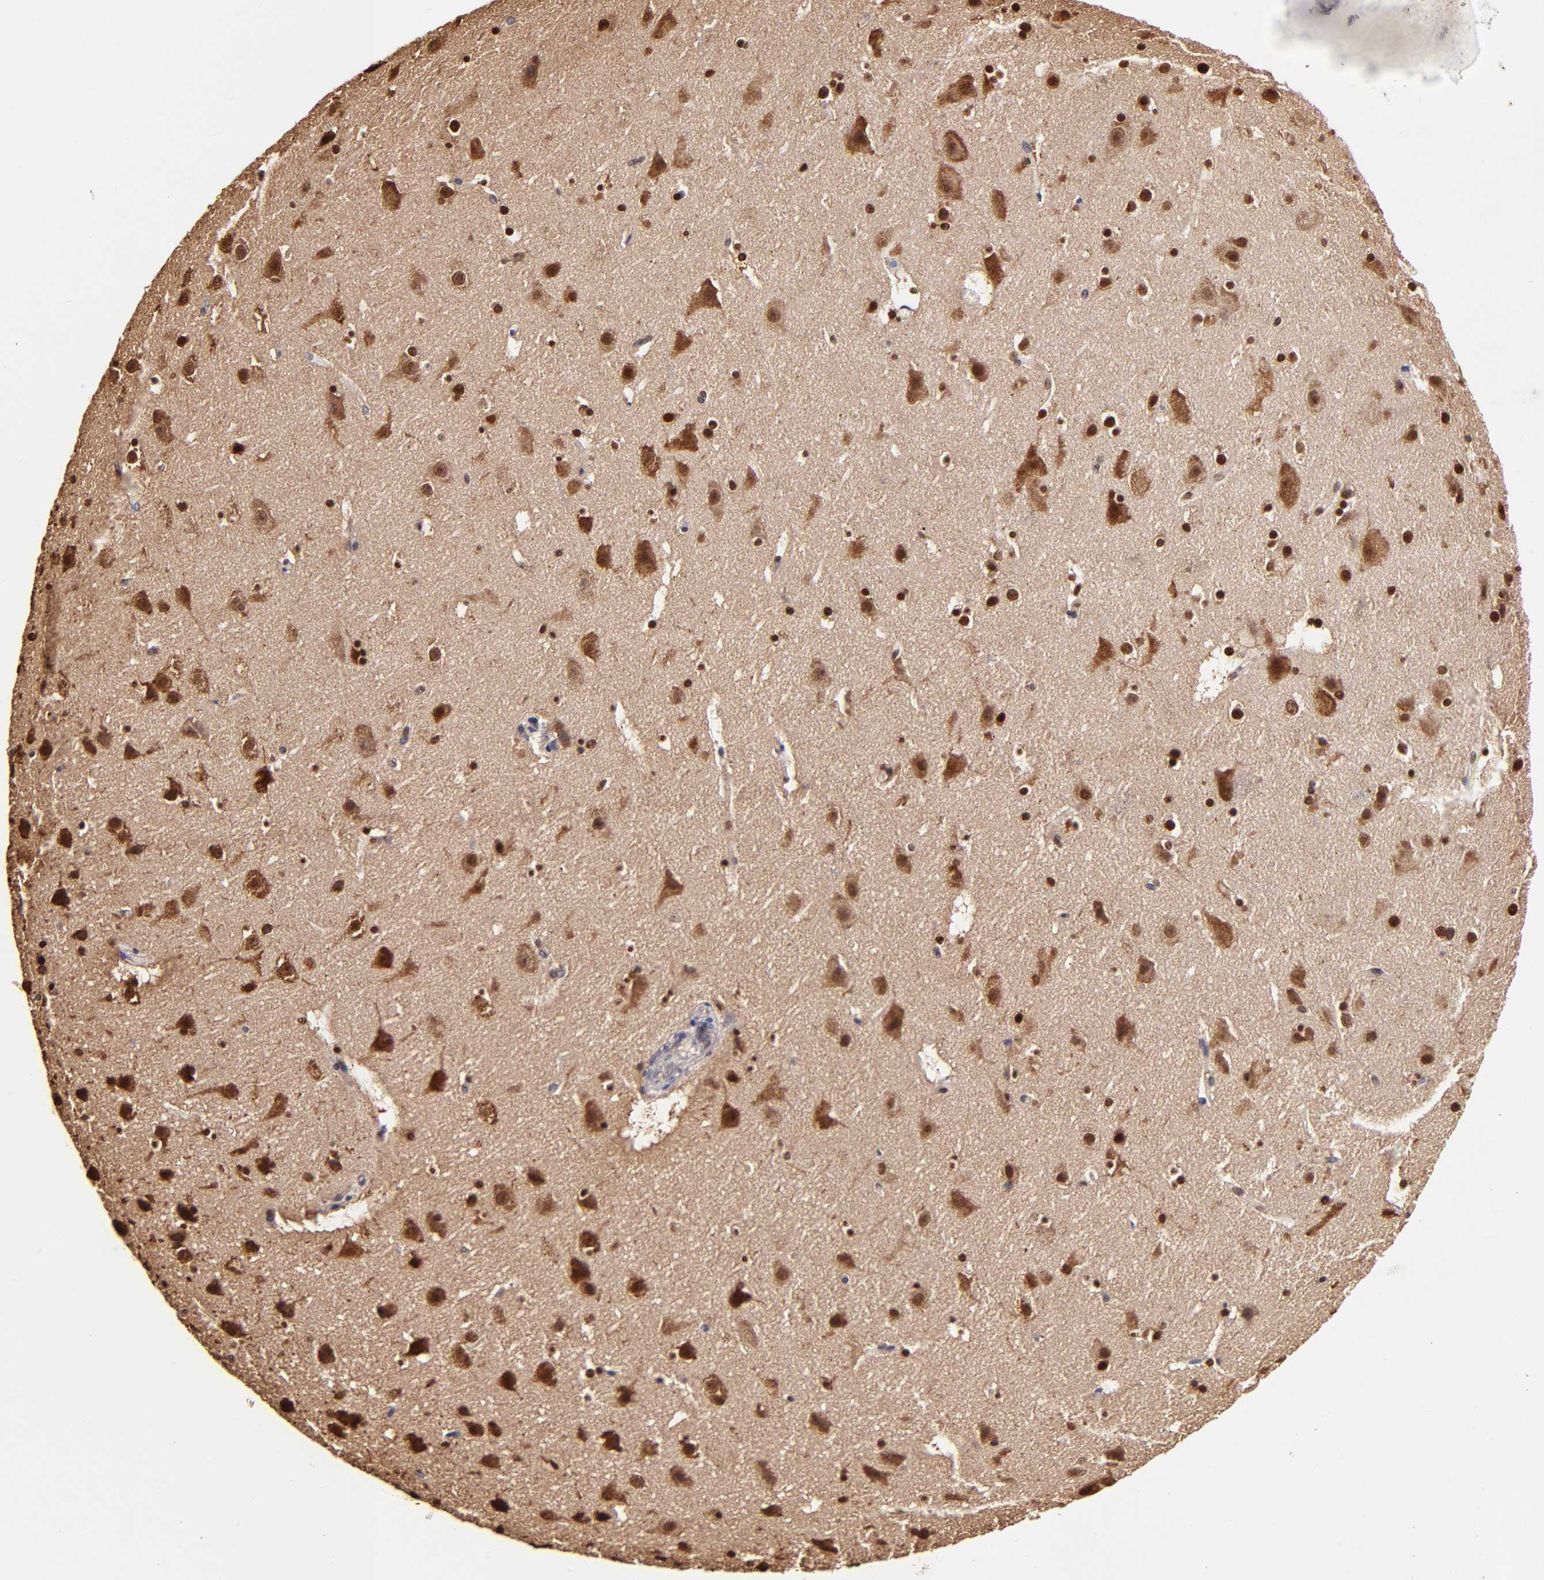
{"staining": {"intensity": "moderate", "quantity": ">75%", "location": "cytoplasmic/membranous"}, "tissue": "cerebral cortex", "cell_type": "Endothelial cells", "image_type": "normal", "snomed": [{"axis": "morphology", "description": "Normal tissue, NOS"}, {"axis": "topography", "description": "Cerebral cortex"}], "caption": "This is an image of immunohistochemistry staining of benign cerebral cortex, which shows moderate staining in the cytoplasmic/membranous of endothelial cells.", "gene": "YWHAB", "patient": {"sex": "male", "age": 45}}